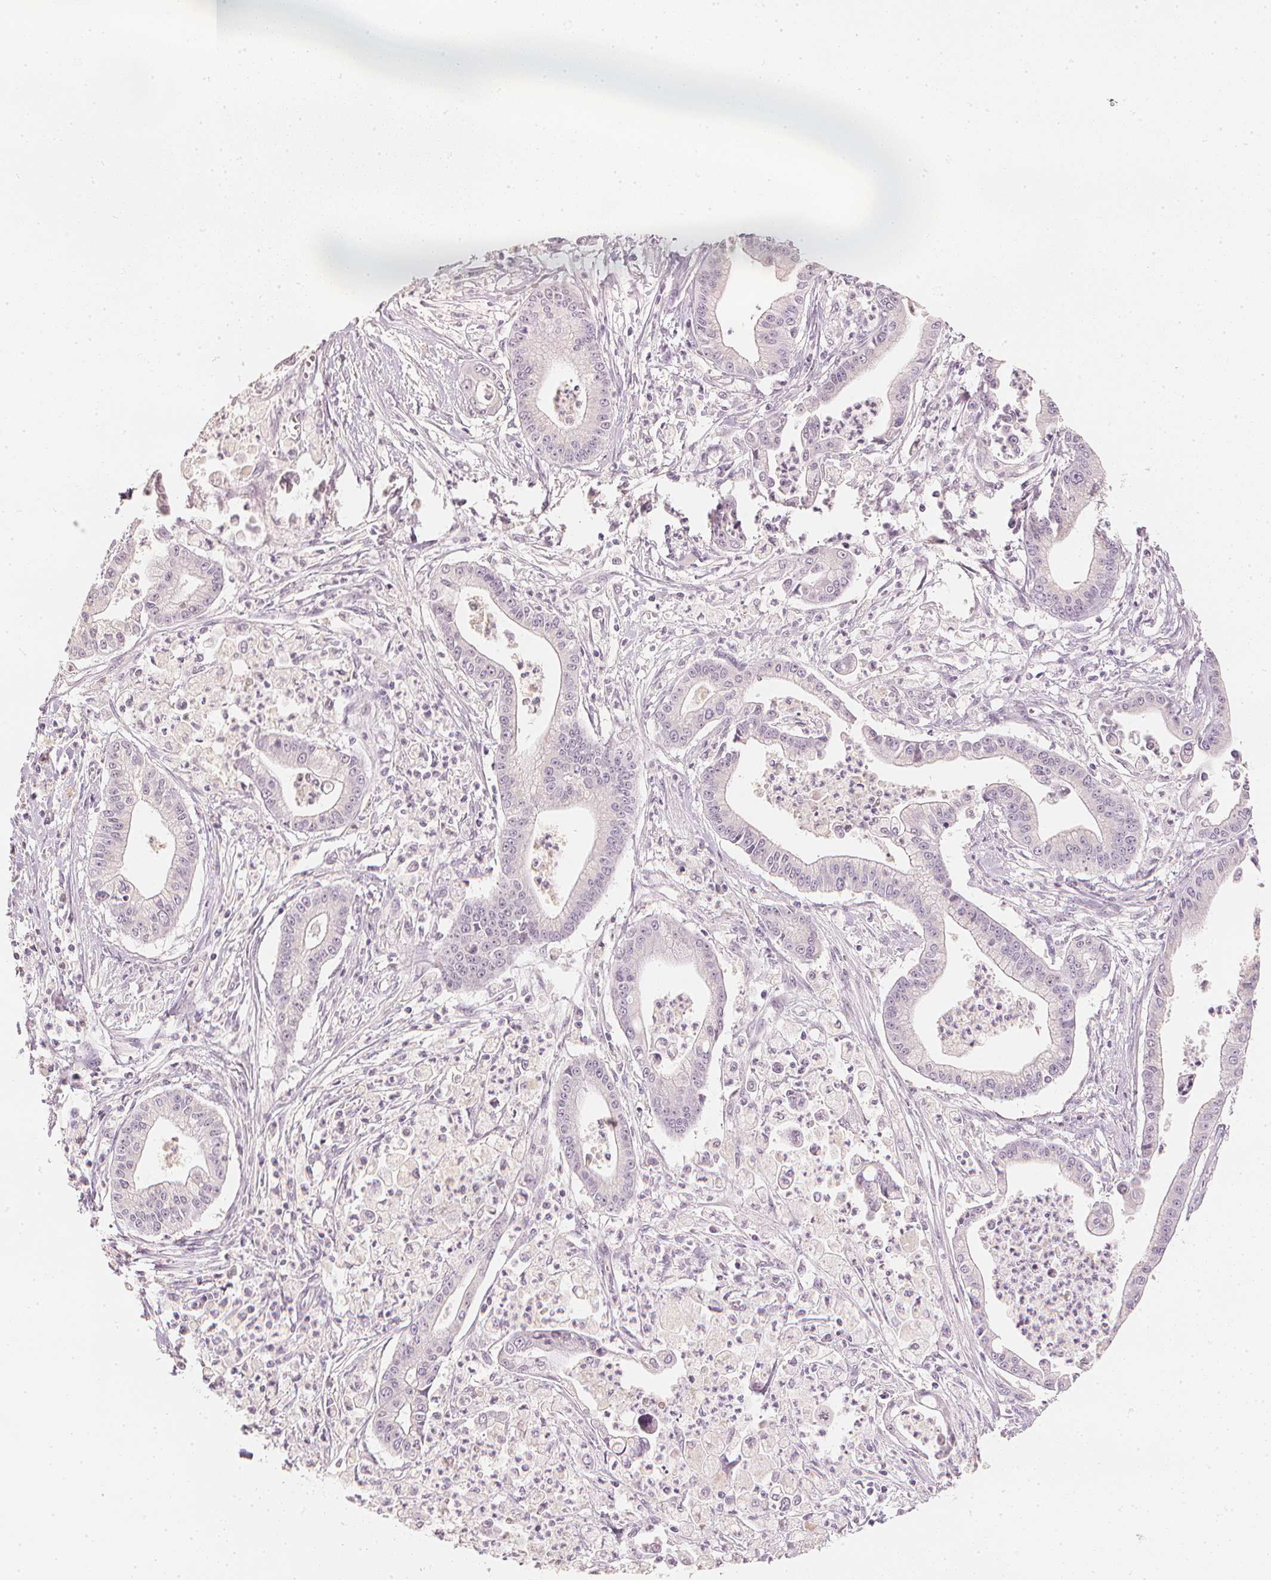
{"staining": {"intensity": "negative", "quantity": "none", "location": "none"}, "tissue": "pancreatic cancer", "cell_type": "Tumor cells", "image_type": "cancer", "snomed": [{"axis": "morphology", "description": "Adenocarcinoma, NOS"}, {"axis": "topography", "description": "Pancreas"}], "caption": "The image shows no staining of tumor cells in adenocarcinoma (pancreatic).", "gene": "CALB1", "patient": {"sex": "female", "age": 65}}